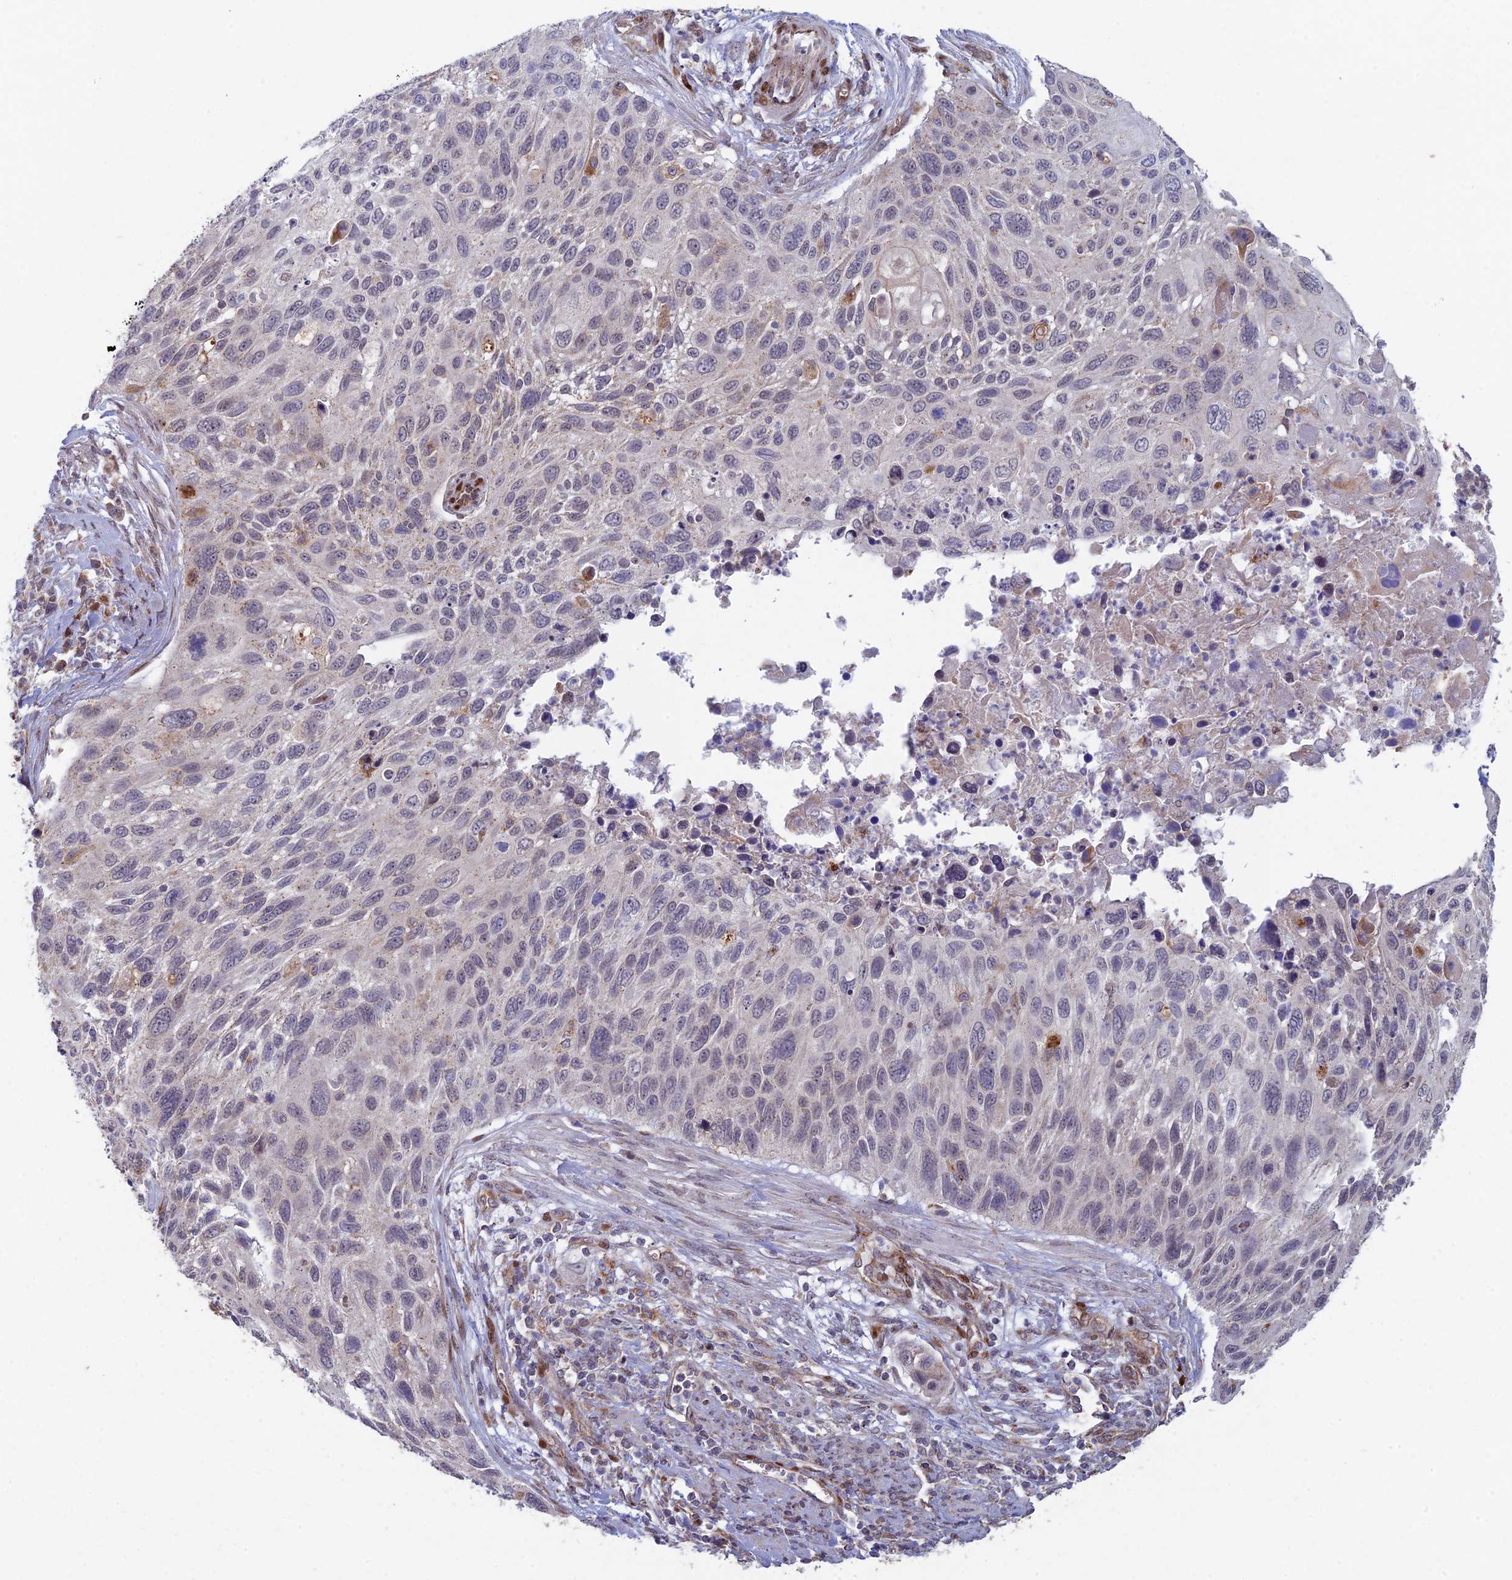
{"staining": {"intensity": "negative", "quantity": "none", "location": "none"}, "tissue": "cervical cancer", "cell_type": "Tumor cells", "image_type": "cancer", "snomed": [{"axis": "morphology", "description": "Squamous cell carcinoma, NOS"}, {"axis": "topography", "description": "Cervix"}], "caption": "Immunohistochemistry of human cervical cancer demonstrates no staining in tumor cells. (DAB IHC with hematoxylin counter stain).", "gene": "FOXS1", "patient": {"sex": "female", "age": 70}}